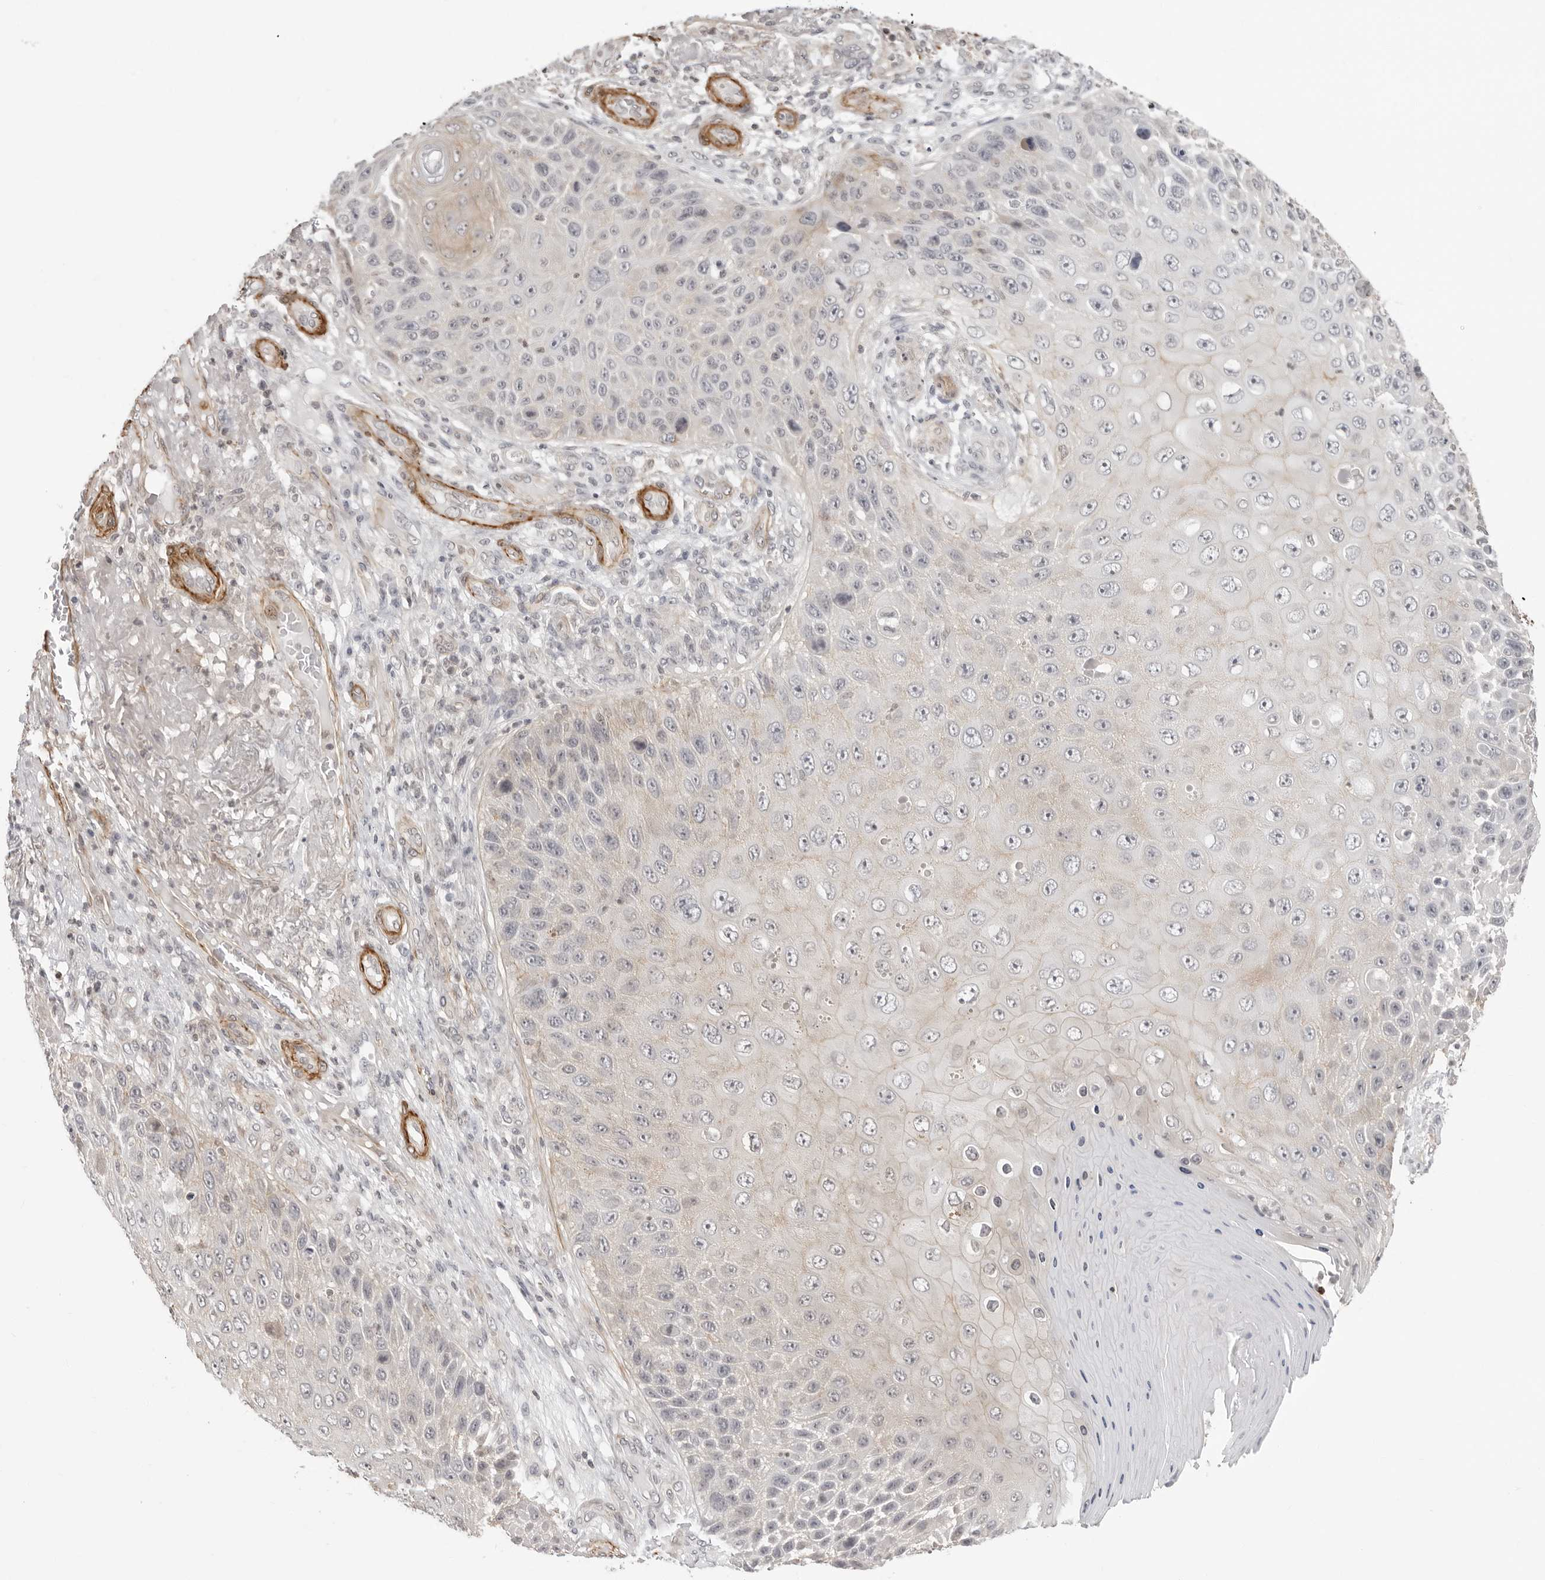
{"staining": {"intensity": "weak", "quantity": "<25%", "location": "cytoplasmic/membranous"}, "tissue": "skin cancer", "cell_type": "Tumor cells", "image_type": "cancer", "snomed": [{"axis": "morphology", "description": "Squamous cell carcinoma, NOS"}, {"axis": "topography", "description": "Skin"}], "caption": "There is no significant positivity in tumor cells of skin squamous cell carcinoma.", "gene": "UNK", "patient": {"sex": "female", "age": 88}}